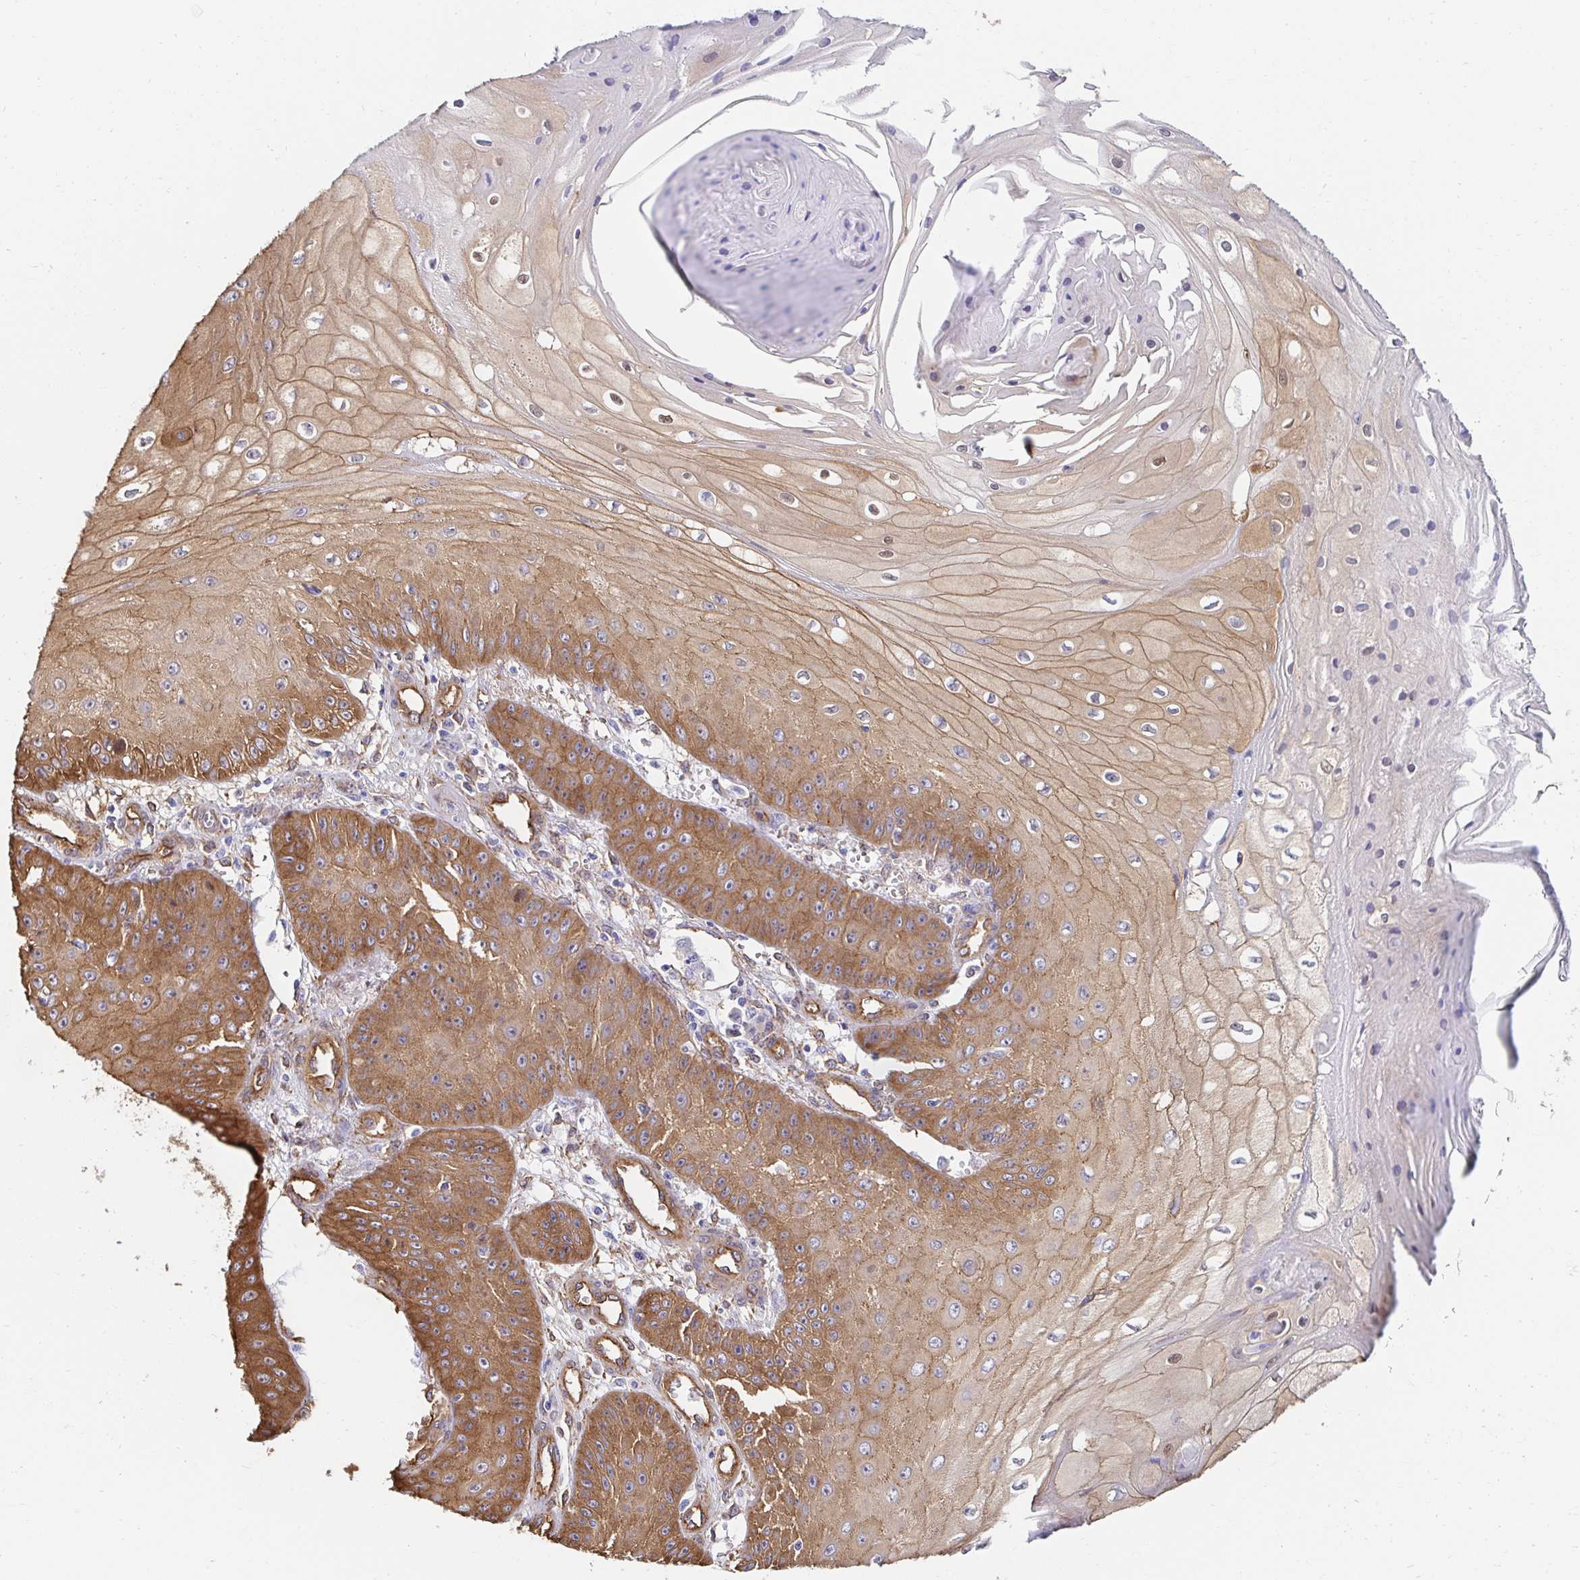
{"staining": {"intensity": "moderate", "quantity": ">75%", "location": "cytoplasmic/membranous"}, "tissue": "skin cancer", "cell_type": "Tumor cells", "image_type": "cancer", "snomed": [{"axis": "morphology", "description": "Squamous cell carcinoma, NOS"}, {"axis": "topography", "description": "Skin"}], "caption": "Moderate cytoplasmic/membranous protein expression is appreciated in about >75% of tumor cells in skin cancer (squamous cell carcinoma).", "gene": "CTTN", "patient": {"sex": "male", "age": 70}}